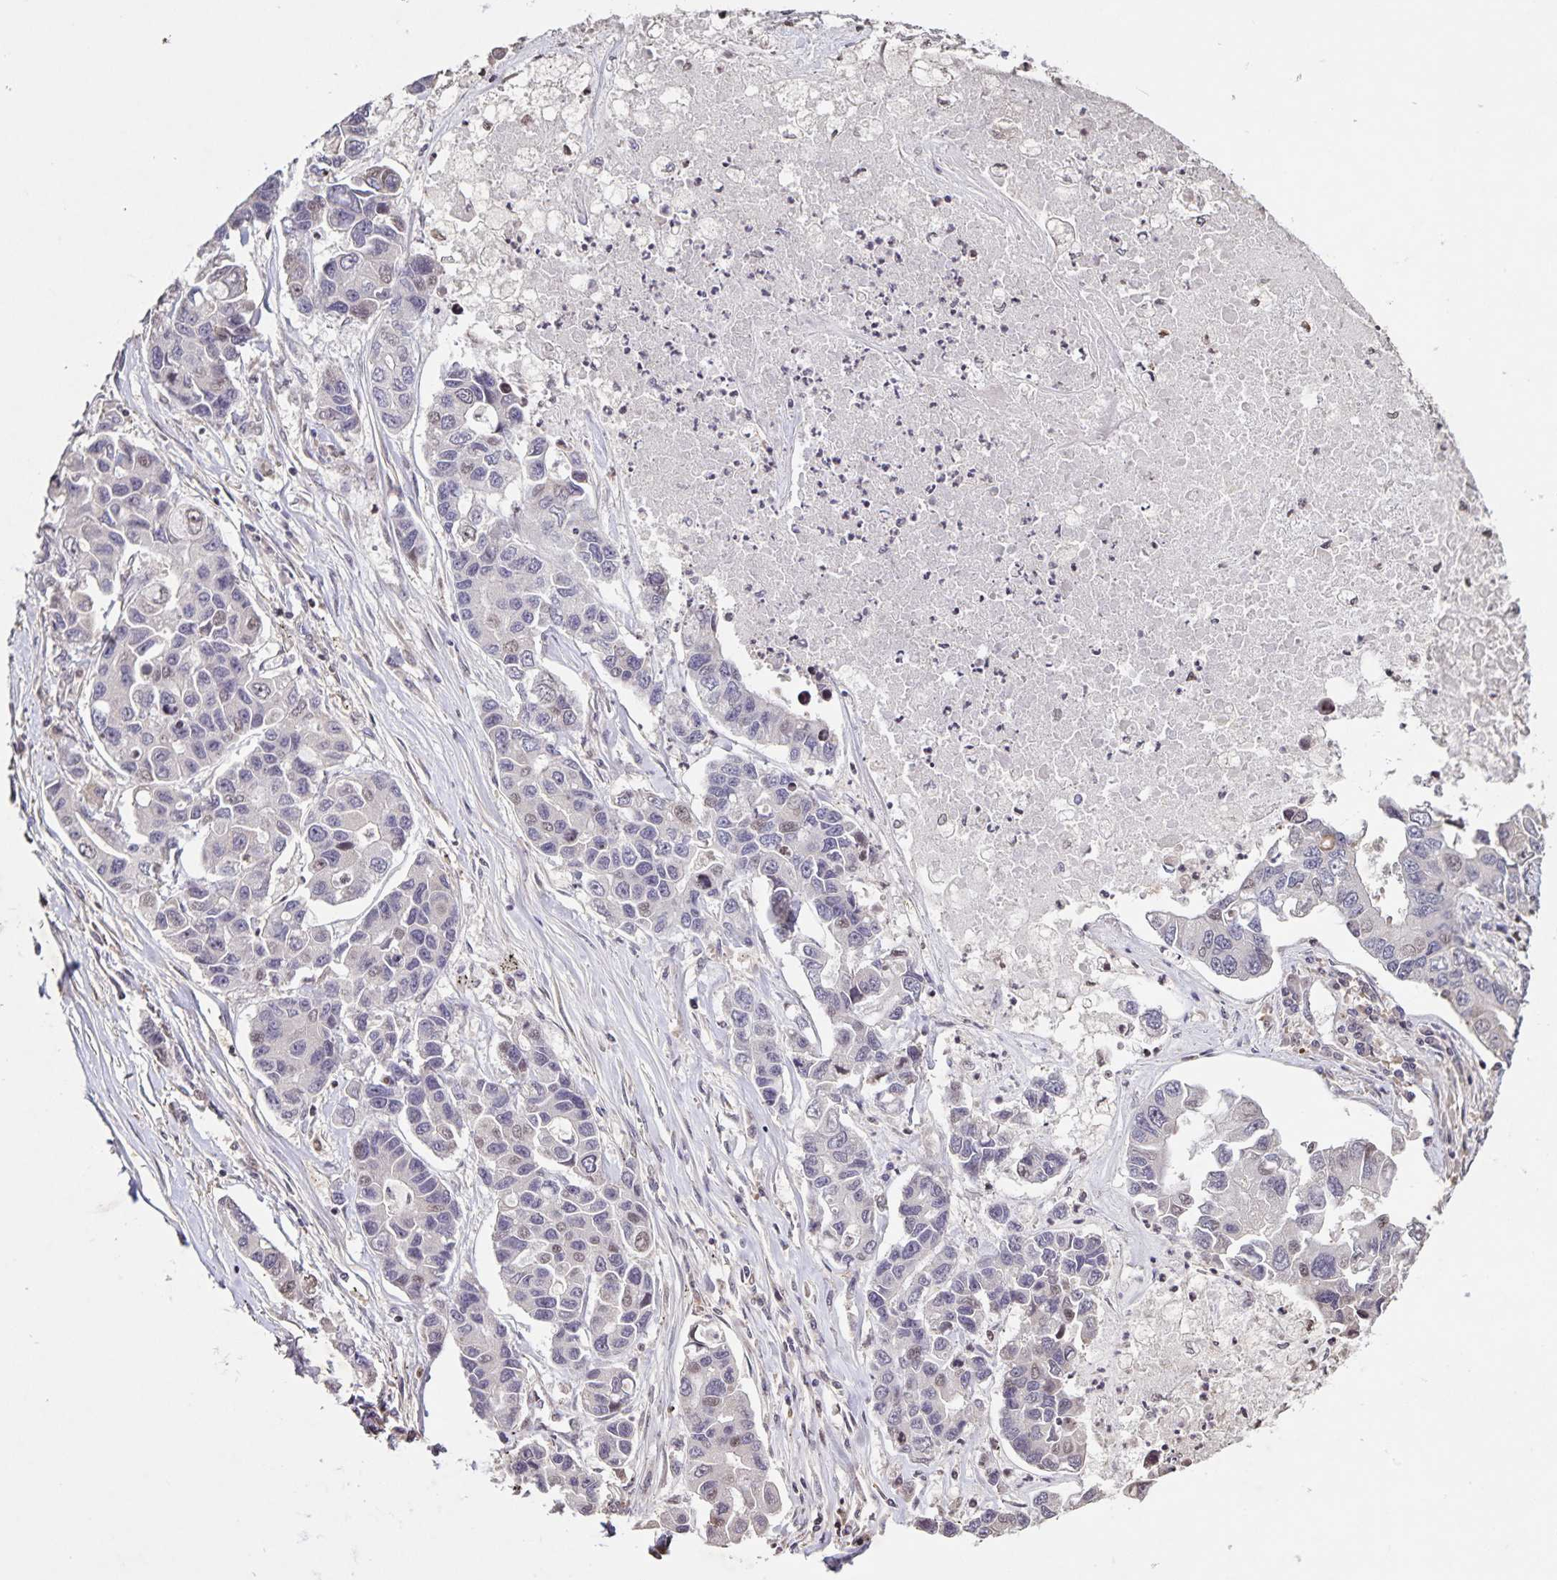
{"staining": {"intensity": "weak", "quantity": "<25%", "location": "nuclear"}, "tissue": "lung cancer", "cell_type": "Tumor cells", "image_type": "cancer", "snomed": [{"axis": "morphology", "description": "Adenocarcinoma, NOS"}, {"axis": "topography", "description": "Bronchus"}, {"axis": "topography", "description": "Lung"}], "caption": "Immunohistochemistry (IHC) histopathology image of neoplastic tissue: lung adenocarcinoma stained with DAB demonstrates no significant protein staining in tumor cells. The staining is performed using DAB brown chromogen with nuclei counter-stained in using hematoxylin.", "gene": "GDF2", "patient": {"sex": "female", "age": 51}}